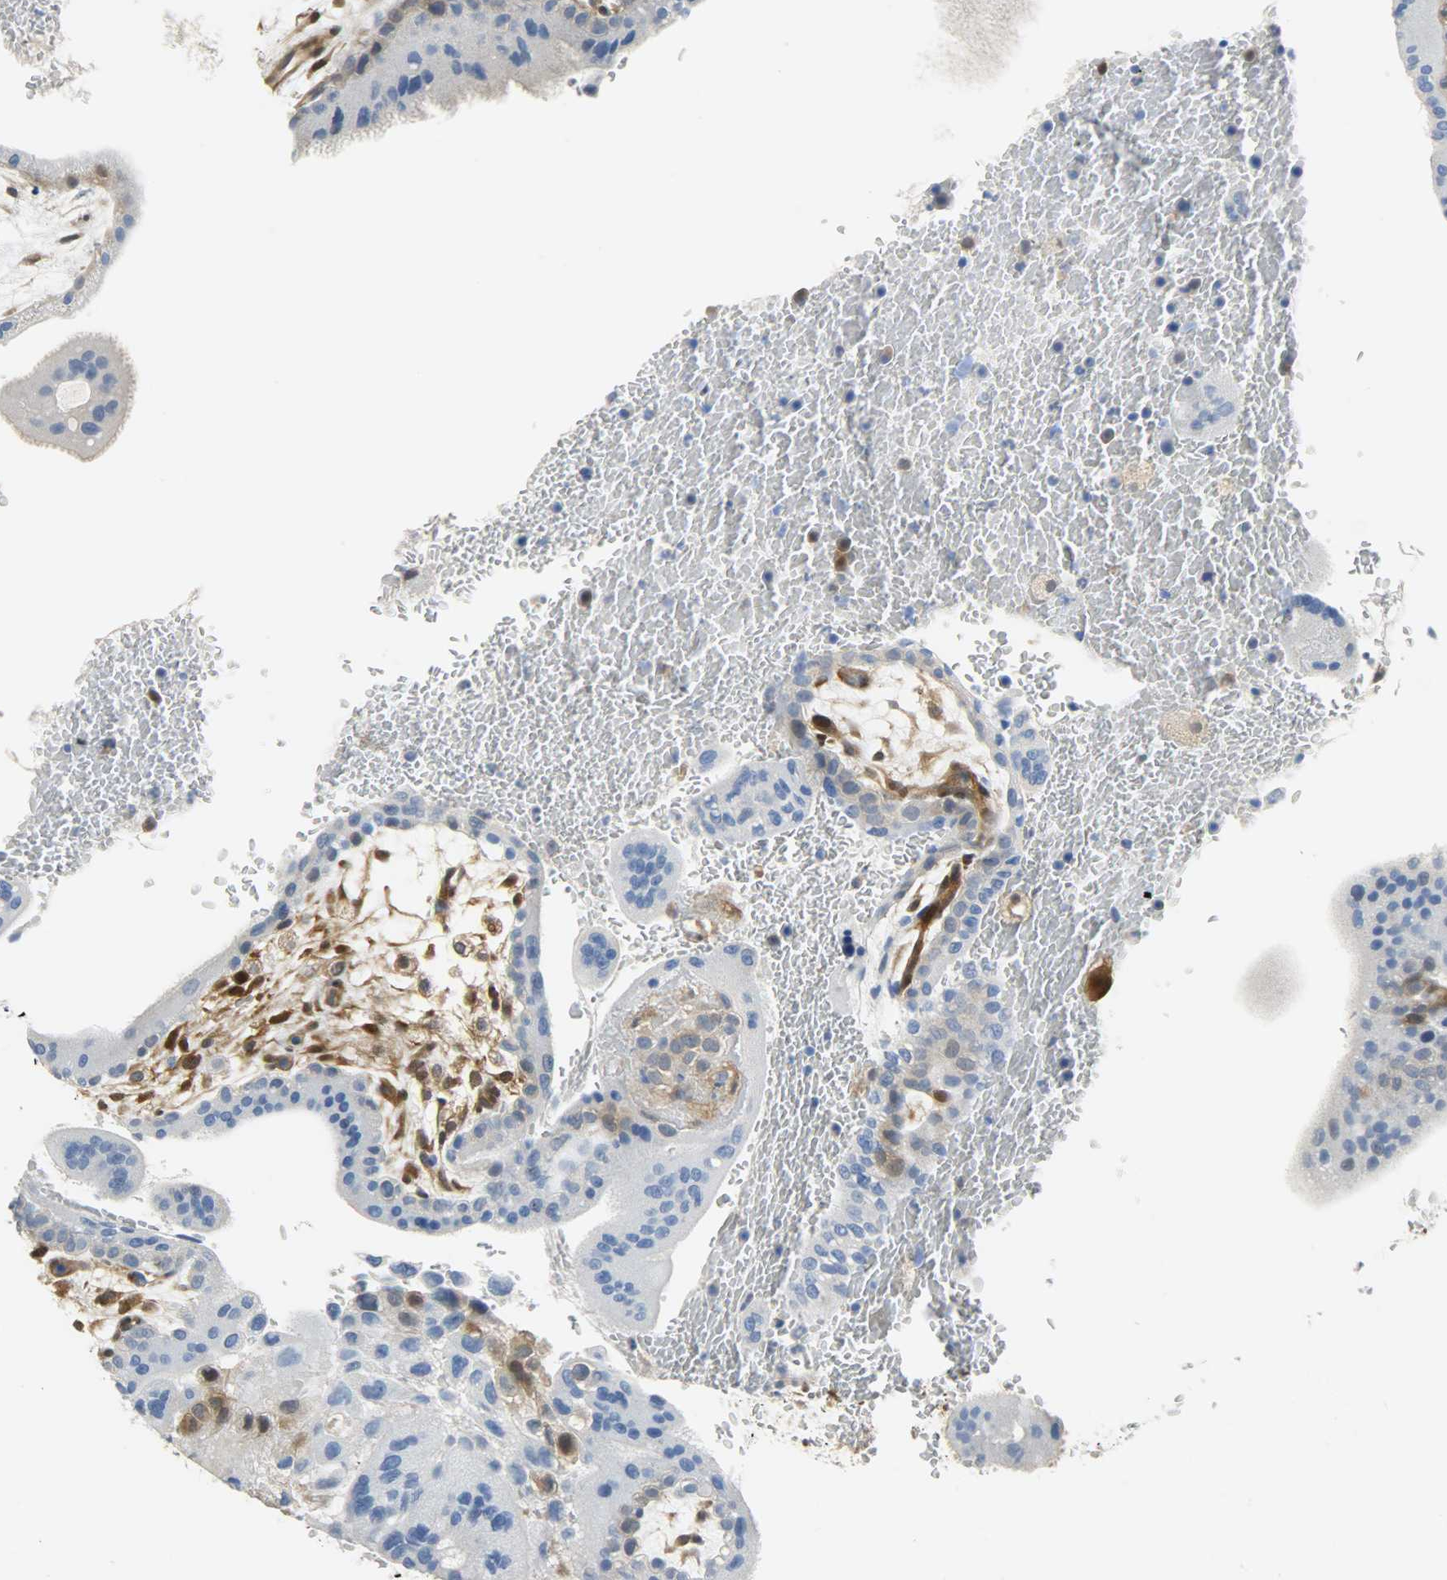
{"staining": {"intensity": "moderate", "quantity": "<25%", "location": "cytoplasmic/membranous"}, "tissue": "placenta", "cell_type": "Decidual cells", "image_type": "normal", "snomed": [{"axis": "morphology", "description": "Normal tissue, NOS"}, {"axis": "topography", "description": "Placenta"}], "caption": "Human placenta stained with a brown dye demonstrates moderate cytoplasmic/membranous positive expression in approximately <25% of decidual cells.", "gene": "EIF4EBP1", "patient": {"sex": "female", "age": 35}}